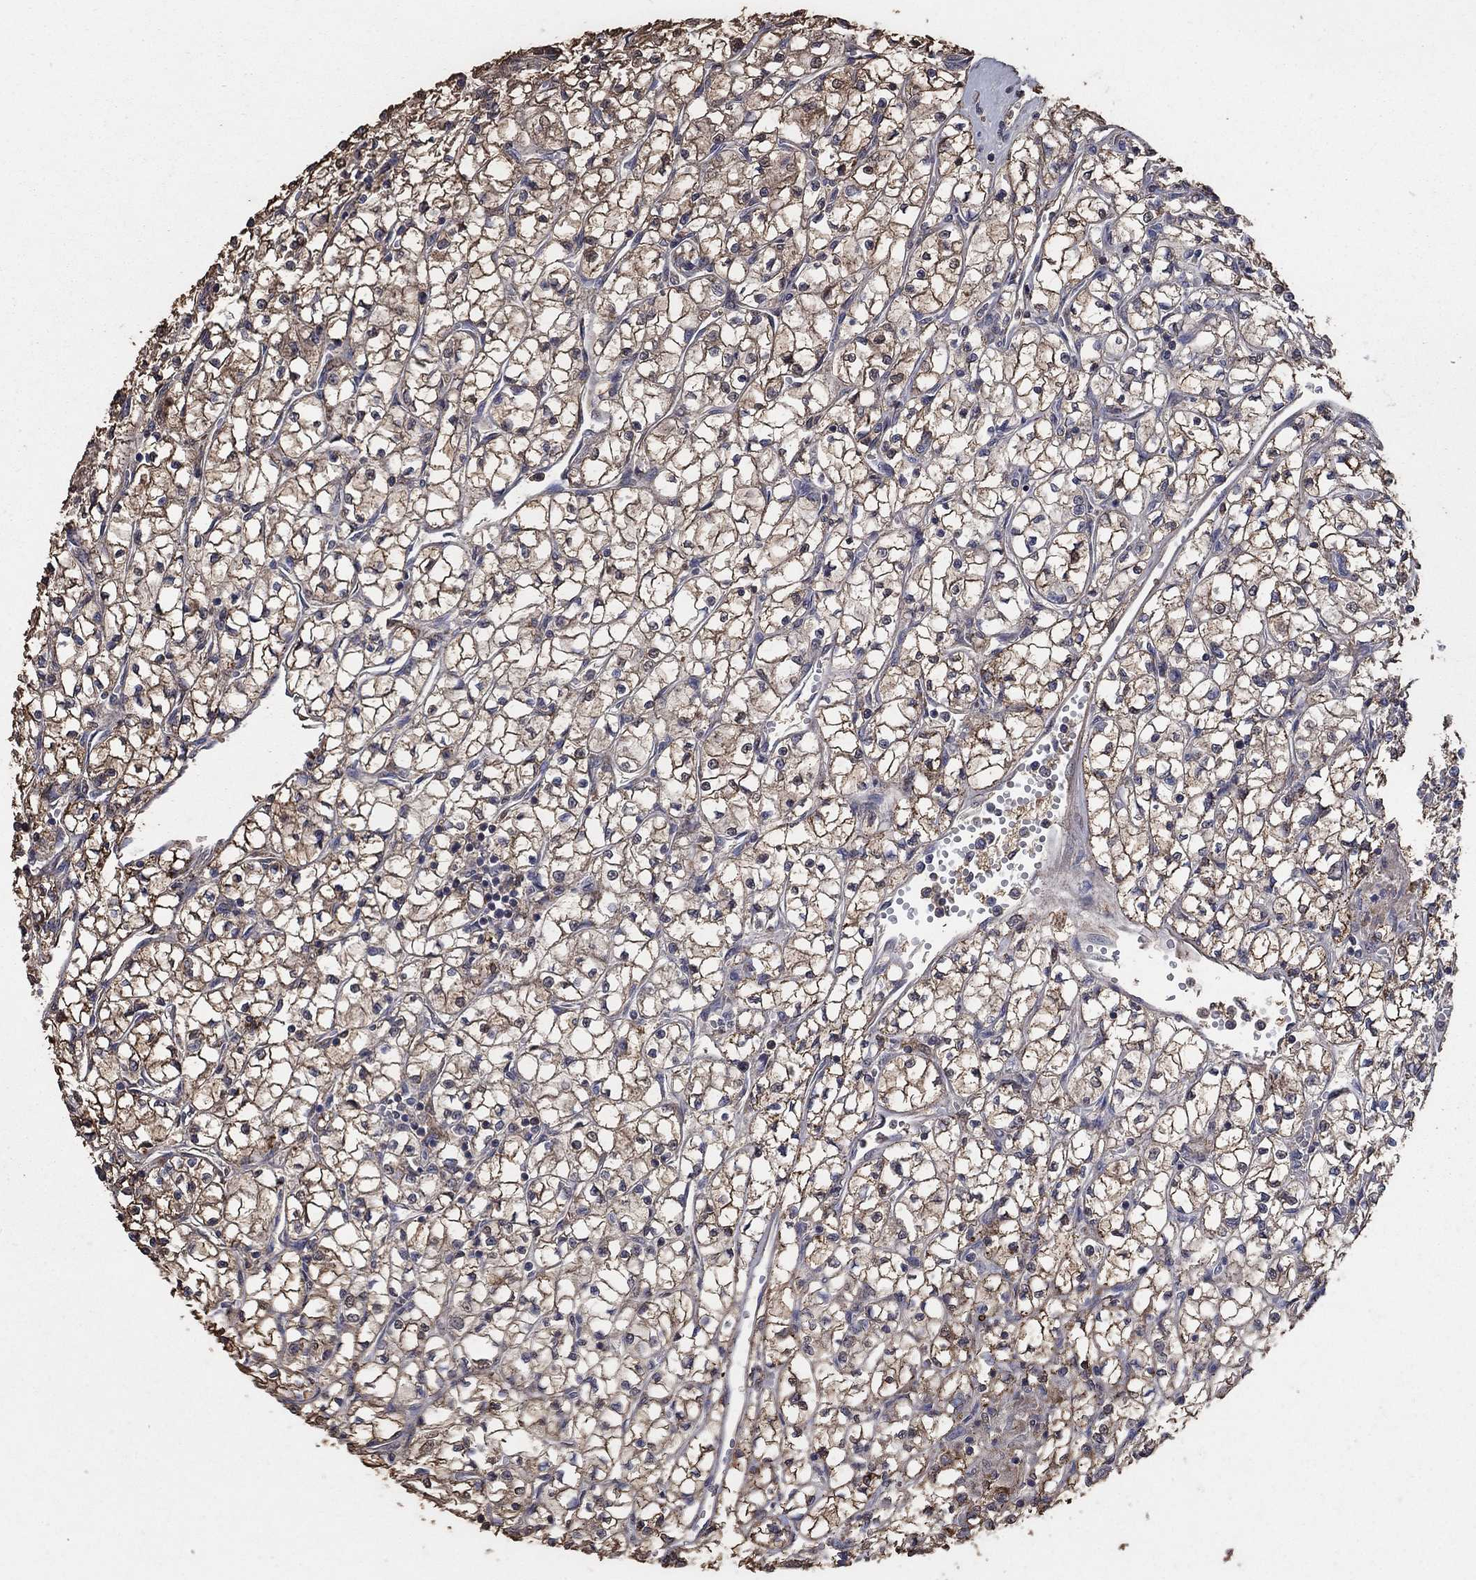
{"staining": {"intensity": "weak", "quantity": ">75%", "location": "cytoplasmic/membranous"}, "tissue": "renal cancer", "cell_type": "Tumor cells", "image_type": "cancer", "snomed": [{"axis": "morphology", "description": "Adenocarcinoma, NOS"}, {"axis": "topography", "description": "Kidney"}], "caption": "Approximately >75% of tumor cells in human renal cancer demonstrate weak cytoplasmic/membranous protein positivity as visualized by brown immunohistochemical staining.", "gene": "MRPS24", "patient": {"sex": "female", "age": 64}}